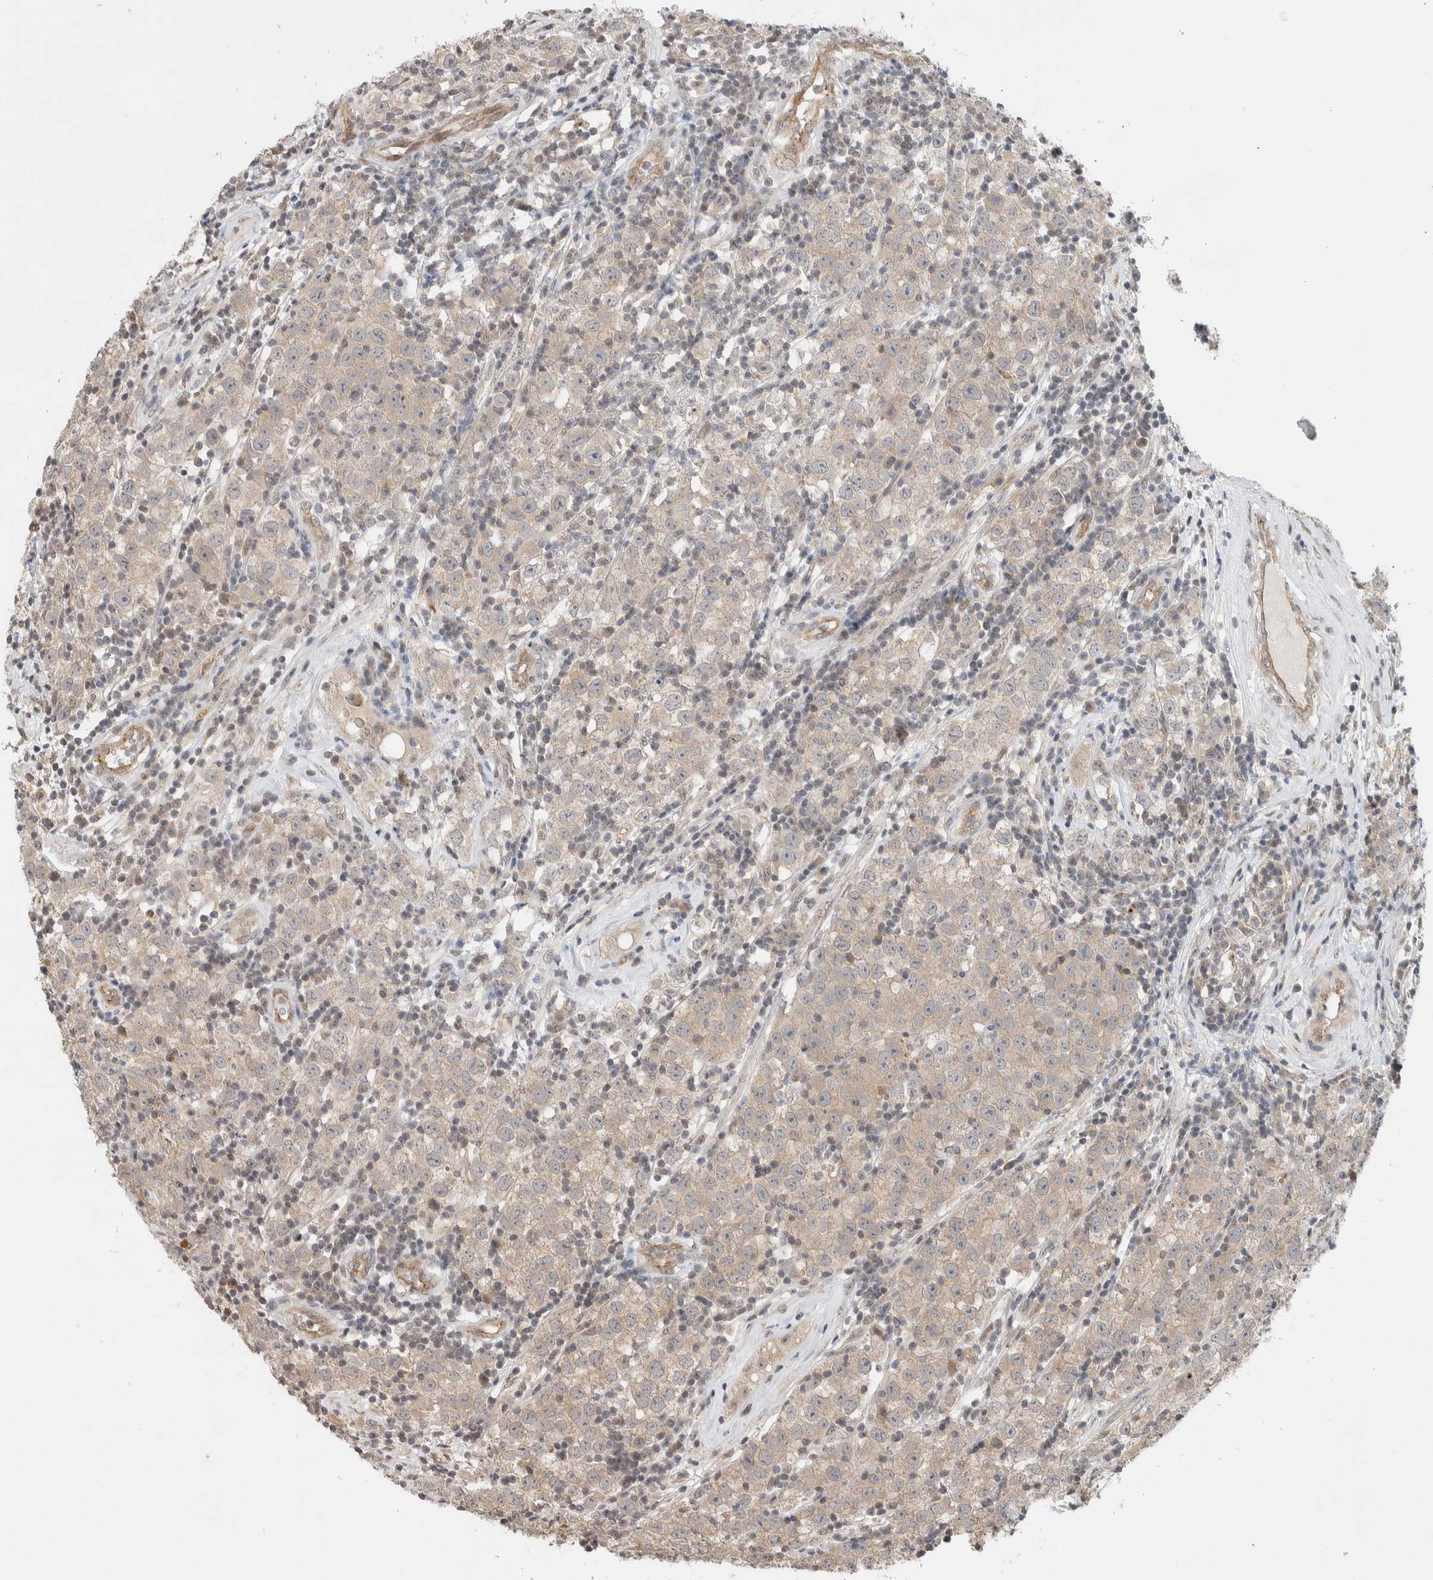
{"staining": {"intensity": "weak", "quantity": "<25%", "location": "cytoplasmic/membranous"}, "tissue": "testis cancer", "cell_type": "Tumor cells", "image_type": "cancer", "snomed": [{"axis": "morphology", "description": "Seminoma, NOS"}, {"axis": "morphology", "description": "Carcinoma, Embryonal, NOS"}, {"axis": "topography", "description": "Testis"}], "caption": "A micrograph of human seminoma (testis) is negative for staining in tumor cells.", "gene": "DEPTOR", "patient": {"sex": "male", "age": 28}}